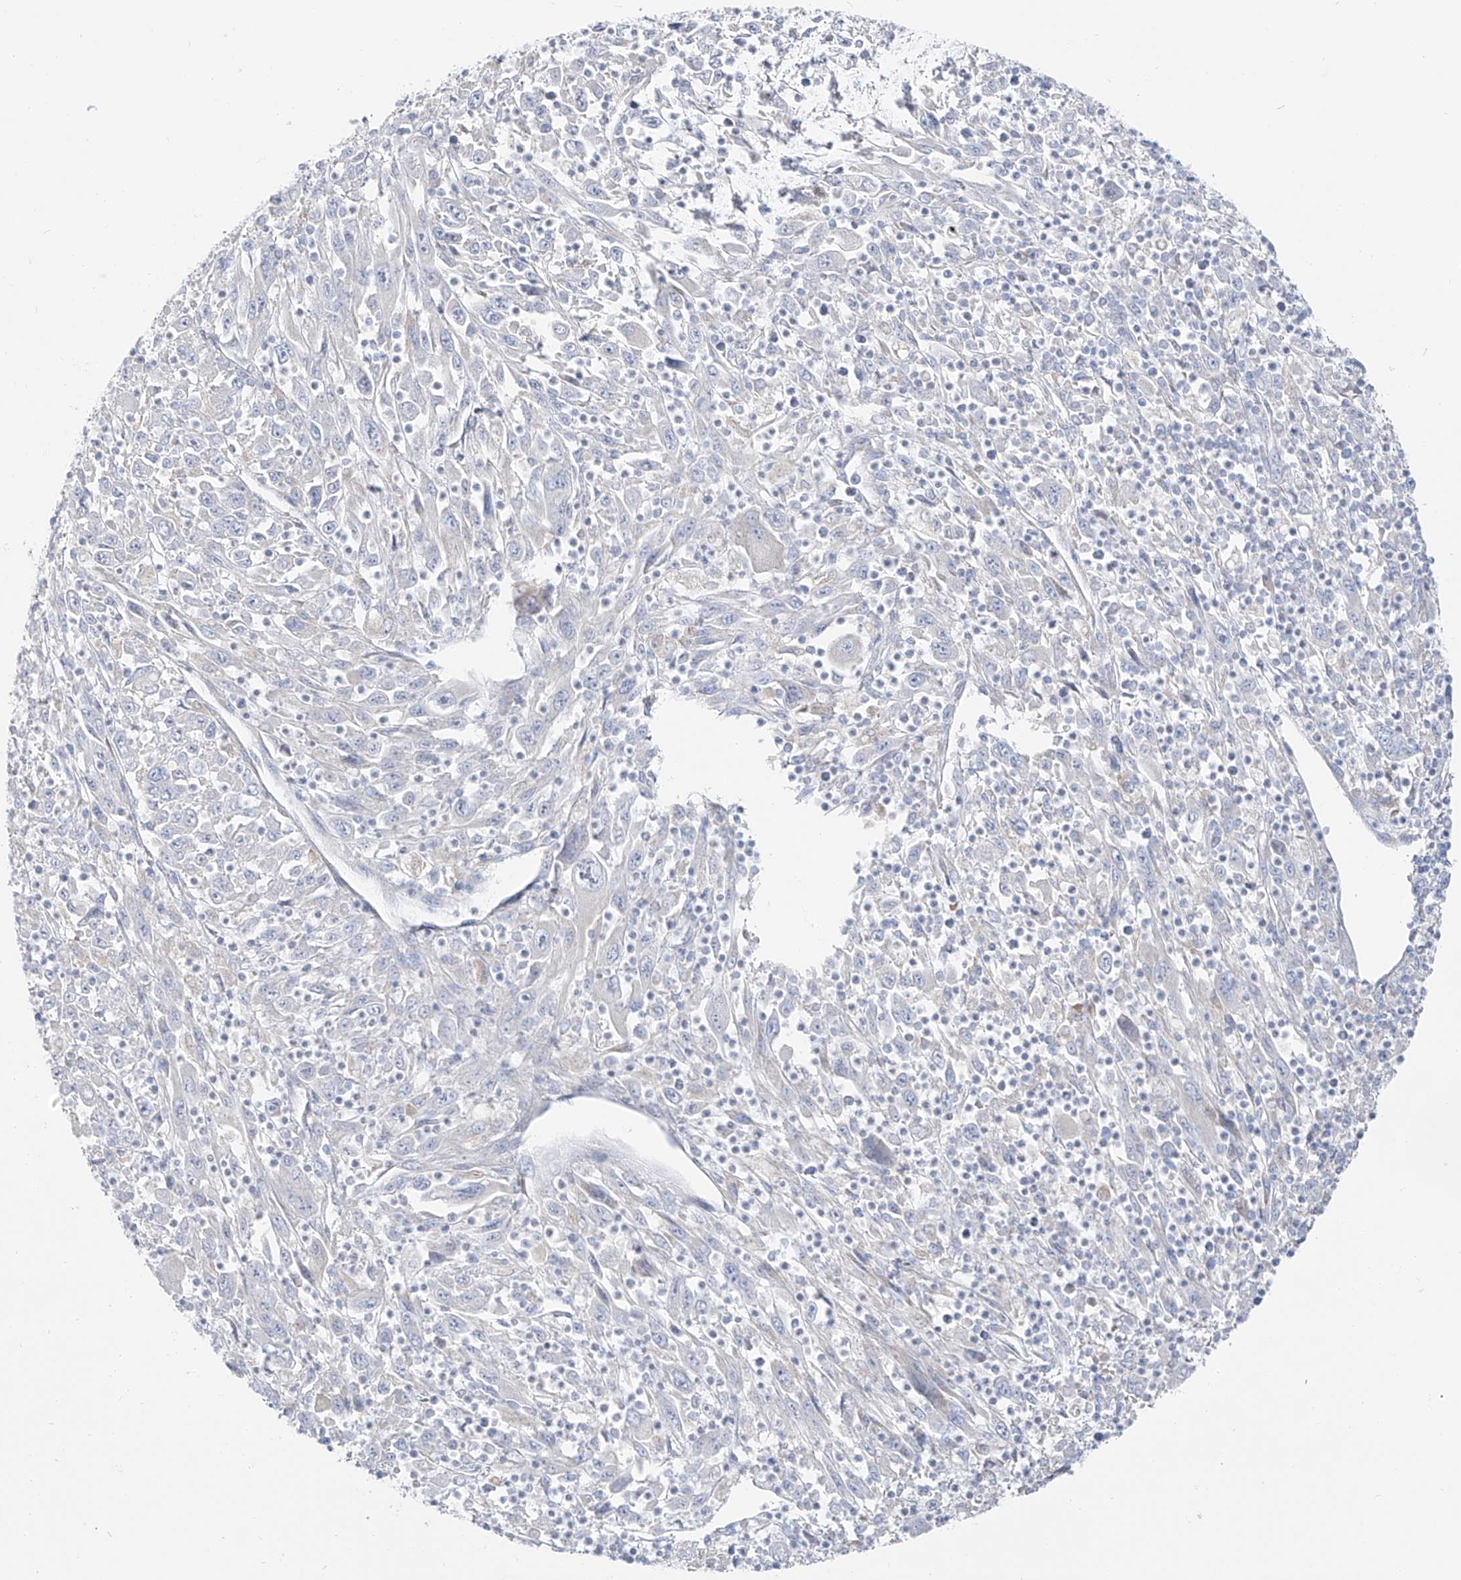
{"staining": {"intensity": "negative", "quantity": "none", "location": "none"}, "tissue": "melanoma", "cell_type": "Tumor cells", "image_type": "cancer", "snomed": [{"axis": "morphology", "description": "Malignant melanoma, Metastatic site"}, {"axis": "topography", "description": "Skin"}], "caption": "Melanoma was stained to show a protein in brown. There is no significant expression in tumor cells. Brightfield microscopy of immunohistochemistry stained with DAB (brown) and hematoxylin (blue), captured at high magnification.", "gene": "UFL1", "patient": {"sex": "female", "age": 56}}